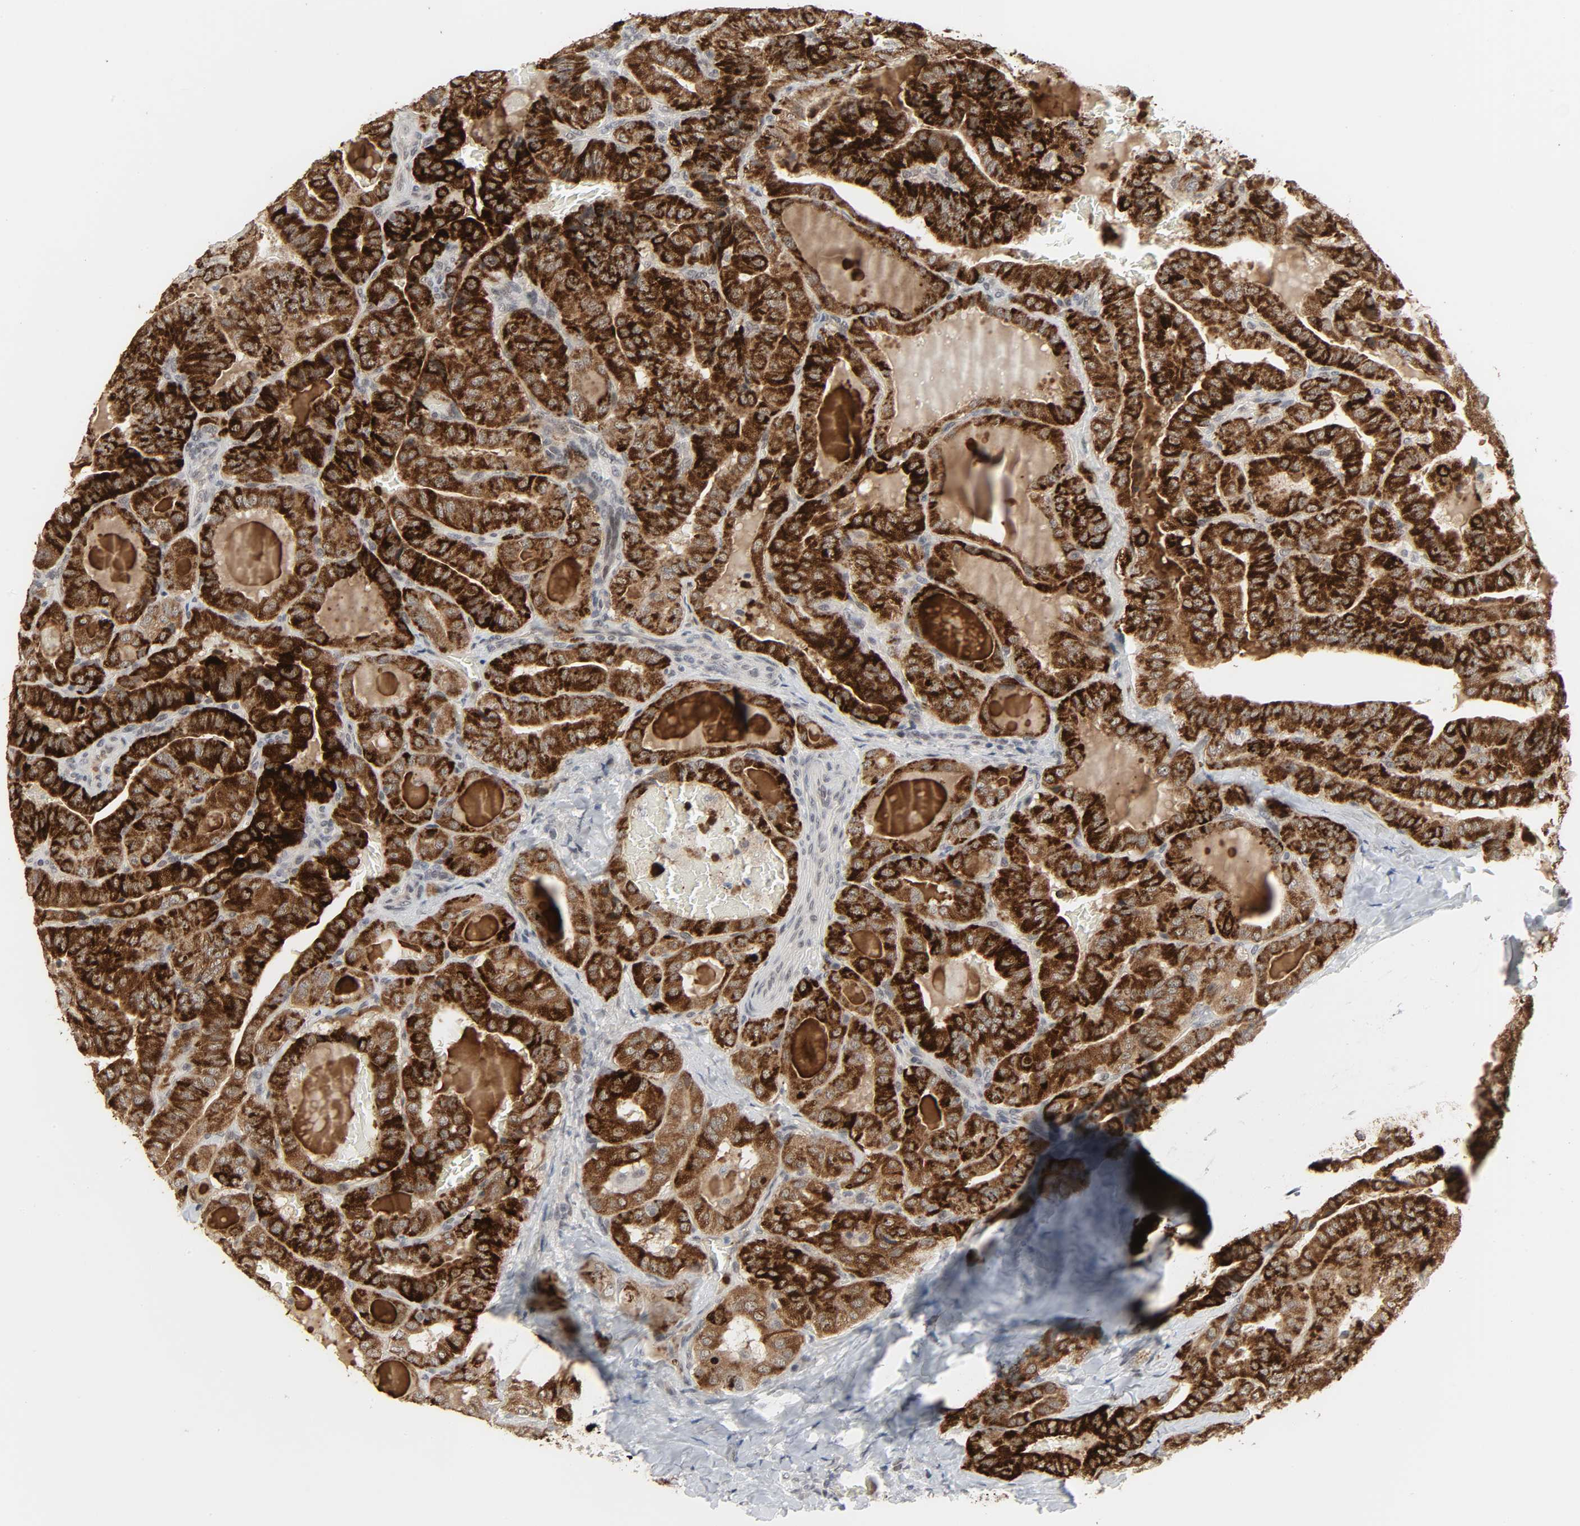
{"staining": {"intensity": "strong", "quantity": ">75%", "location": "cytoplasmic/membranous"}, "tissue": "thyroid cancer", "cell_type": "Tumor cells", "image_type": "cancer", "snomed": [{"axis": "morphology", "description": "Papillary adenocarcinoma, NOS"}, {"axis": "topography", "description": "Thyroid gland"}], "caption": "Tumor cells demonstrate strong cytoplasmic/membranous staining in approximately >75% of cells in thyroid papillary adenocarcinoma.", "gene": "MUC1", "patient": {"sex": "male", "age": 77}}